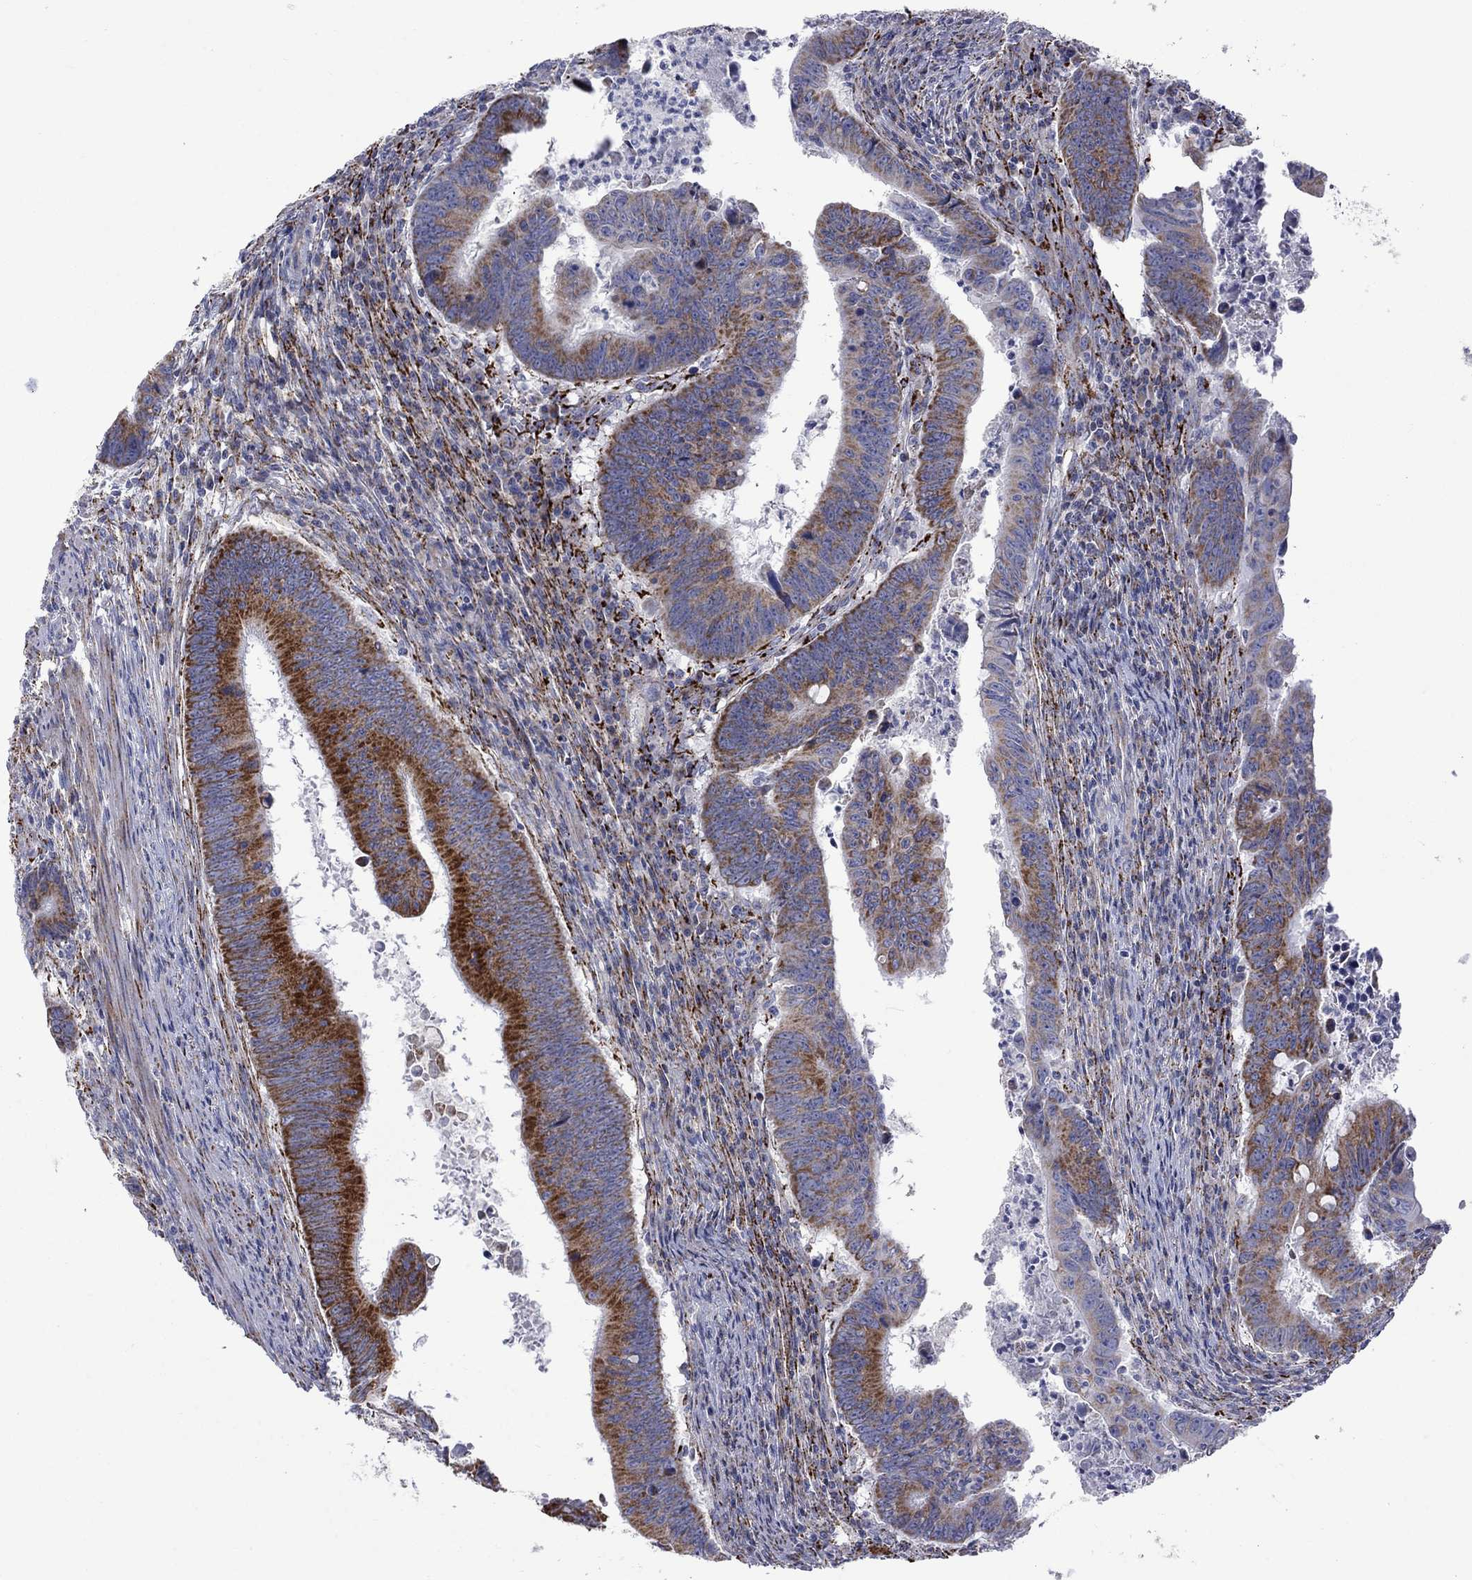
{"staining": {"intensity": "strong", "quantity": "25%-75%", "location": "cytoplasmic/membranous"}, "tissue": "colorectal cancer", "cell_type": "Tumor cells", "image_type": "cancer", "snomed": [{"axis": "morphology", "description": "Adenocarcinoma, NOS"}, {"axis": "topography", "description": "Colon"}], "caption": "Adenocarcinoma (colorectal) was stained to show a protein in brown. There is high levels of strong cytoplasmic/membranous positivity in approximately 25%-75% of tumor cells. The staining was performed using DAB (3,3'-diaminobenzidine), with brown indicating positive protein expression. Nuclei are stained blue with hematoxylin.", "gene": "CISD1", "patient": {"sex": "female", "age": 87}}